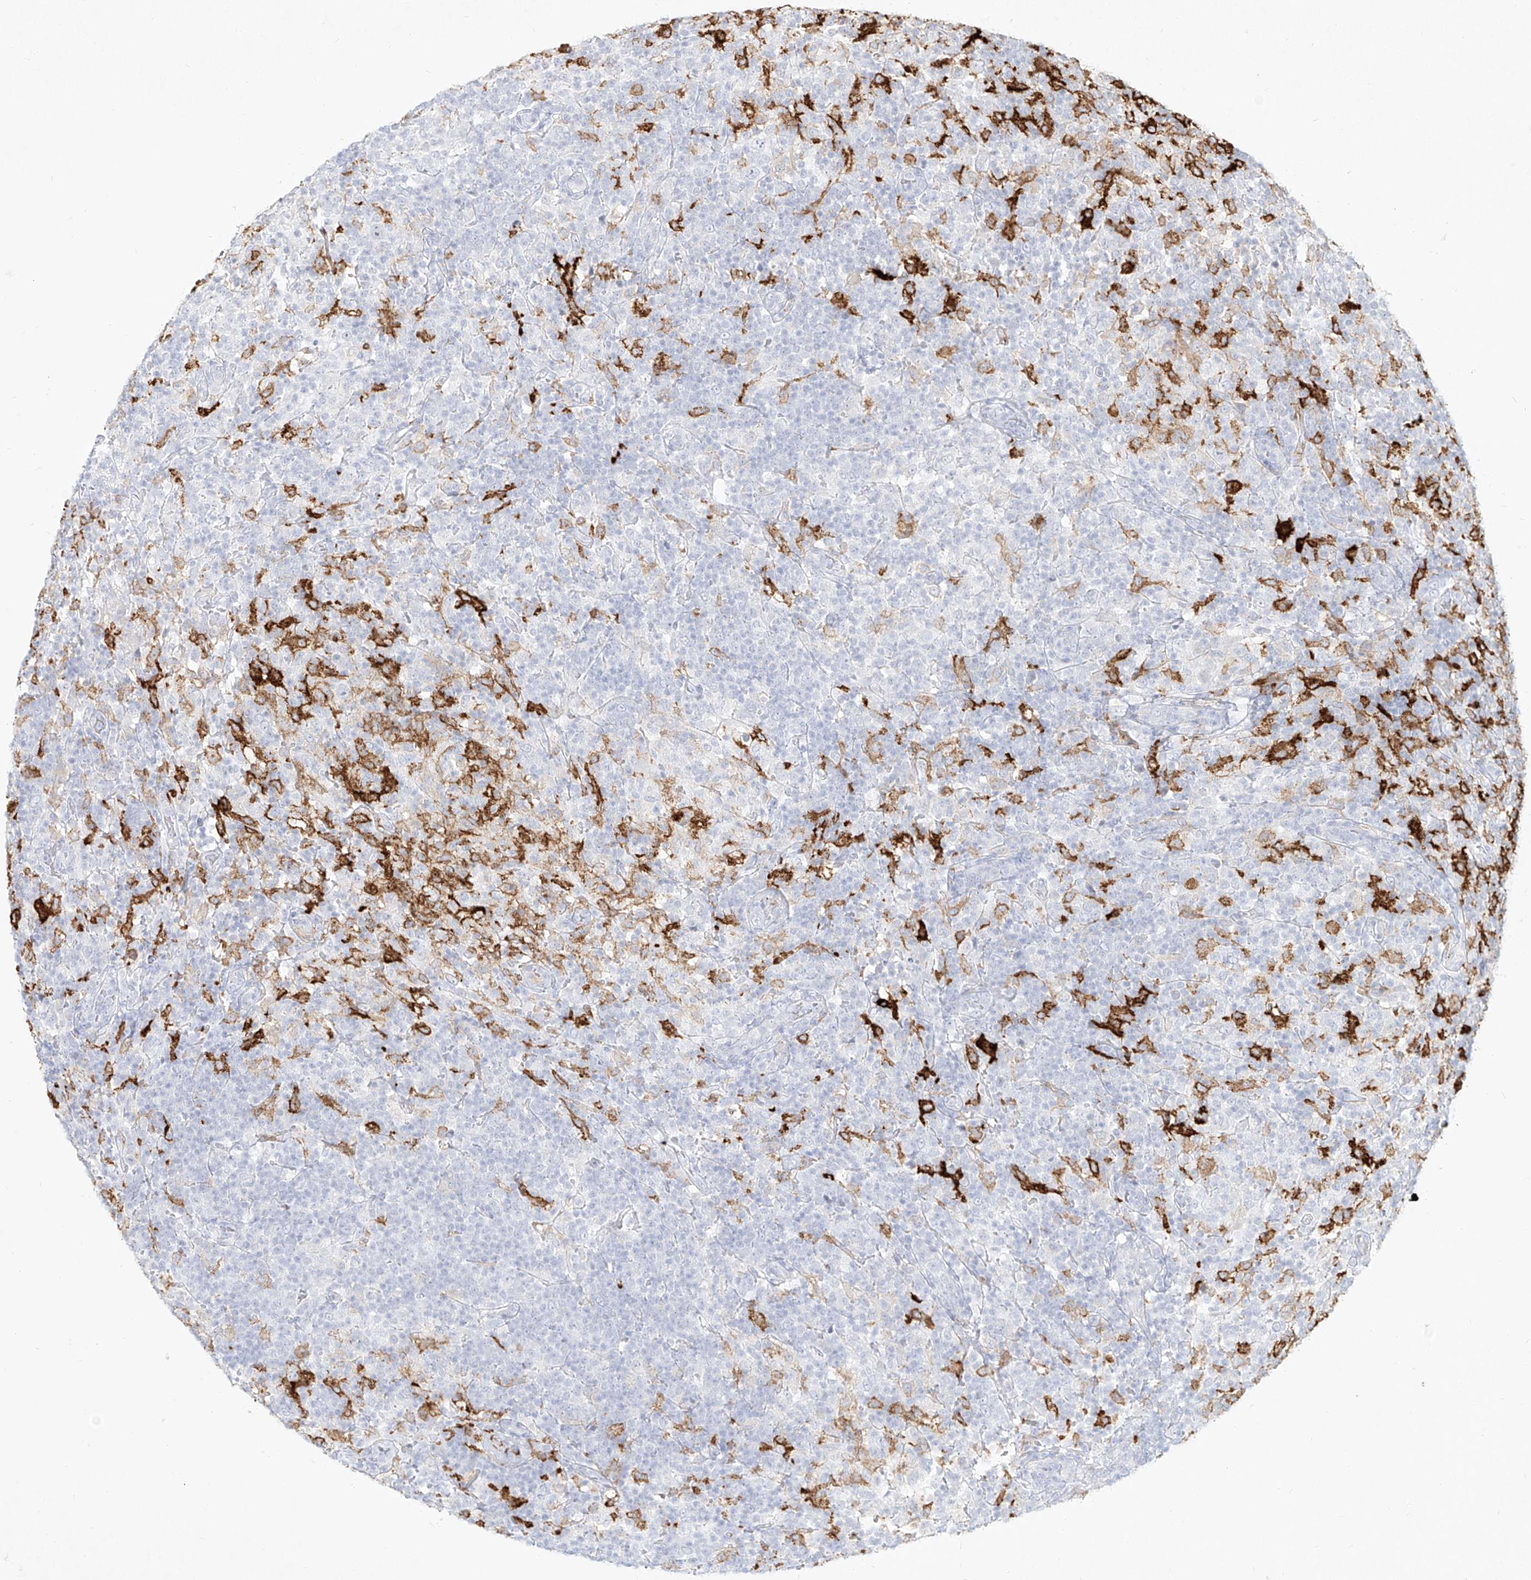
{"staining": {"intensity": "negative", "quantity": "none", "location": "none"}, "tissue": "lymphoma", "cell_type": "Tumor cells", "image_type": "cancer", "snomed": [{"axis": "morphology", "description": "Hodgkin's disease, NOS"}, {"axis": "topography", "description": "Lymph node"}], "caption": "IHC histopathology image of Hodgkin's disease stained for a protein (brown), which shows no expression in tumor cells.", "gene": "CD209", "patient": {"sex": "male", "age": 70}}